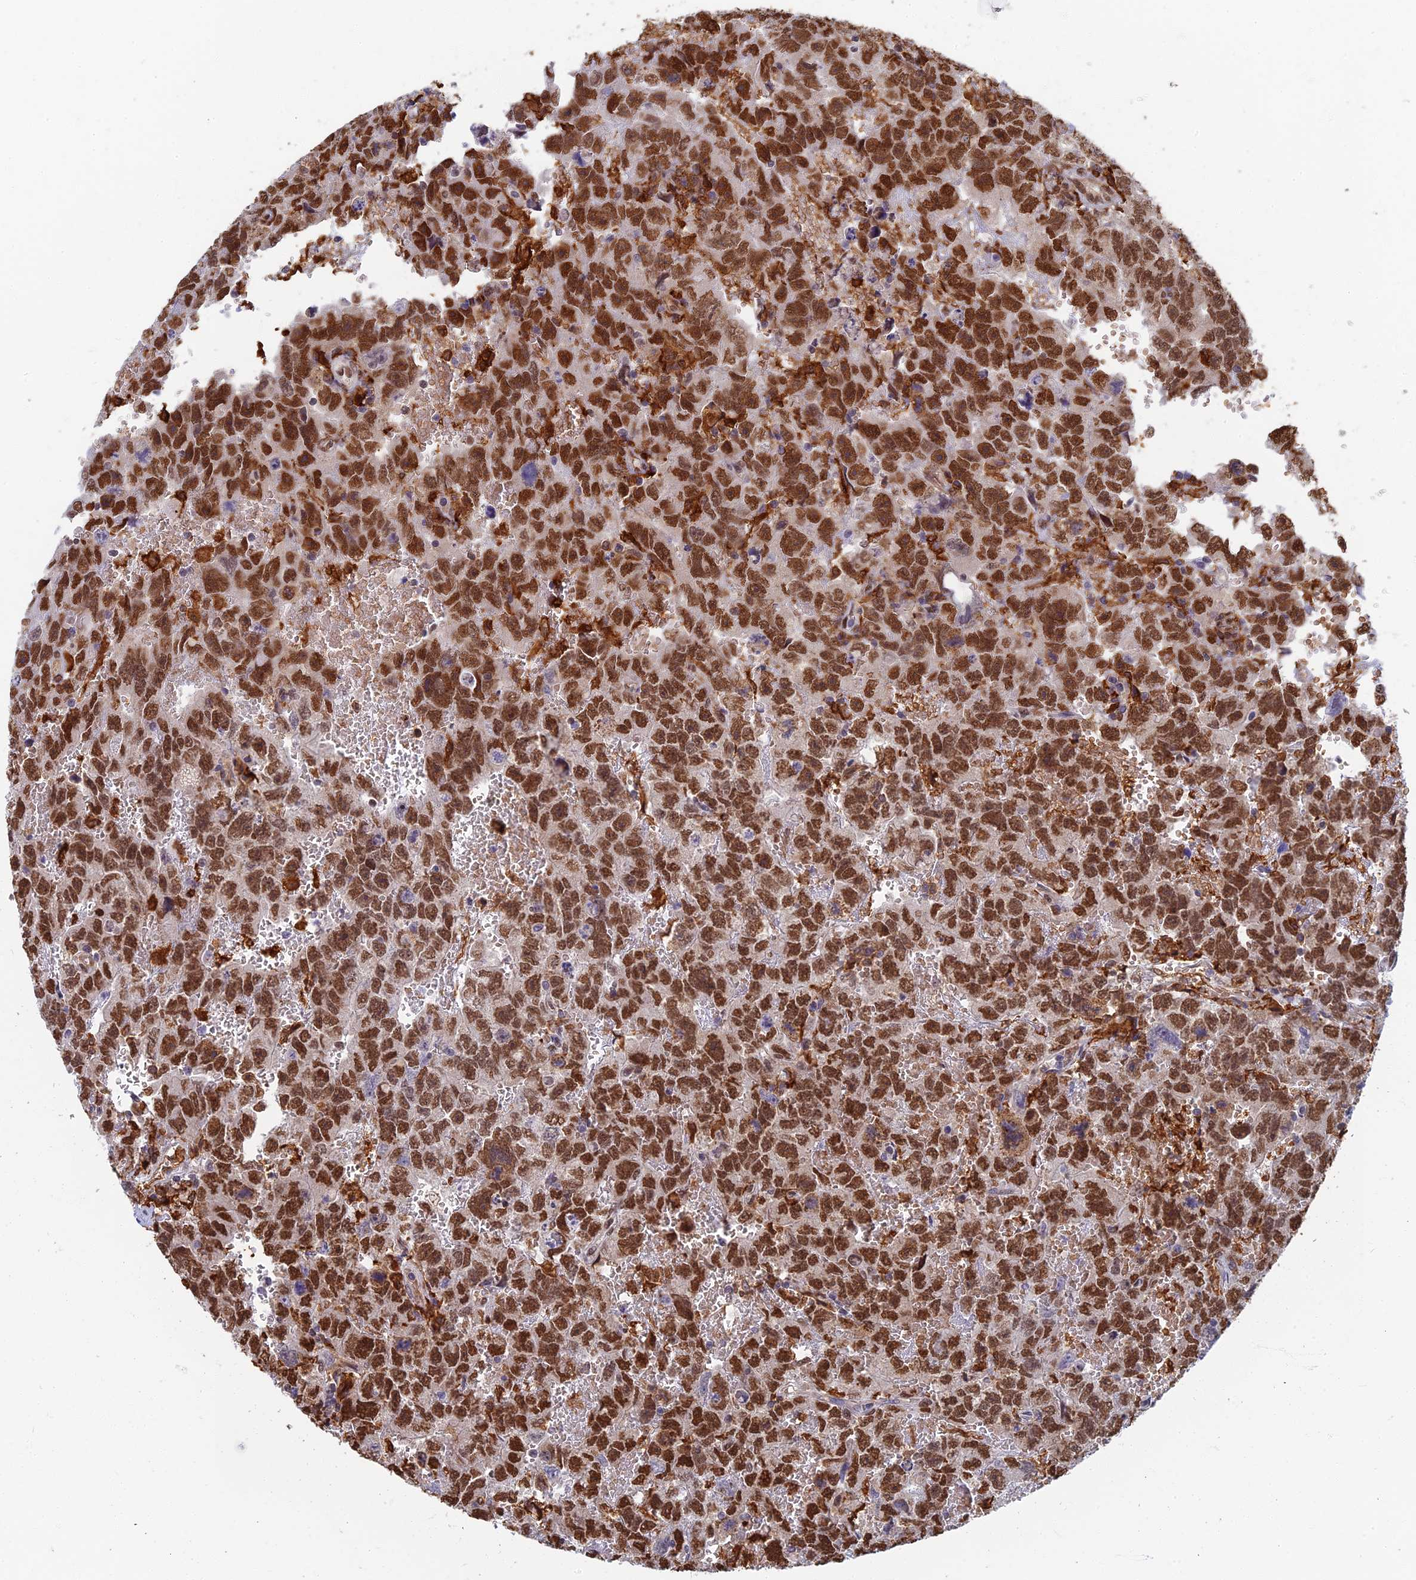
{"staining": {"intensity": "strong", "quantity": ">75%", "location": "nuclear"}, "tissue": "testis cancer", "cell_type": "Tumor cells", "image_type": "cancer", "snomed": [{"axis": "morphology", "description": "Carcinoma, Embryonal, NOS"}, {"axis": "topography", "description": "Testis"}], "caption": "This photomicrograph exhibits immunohistochemistry staining of human testis embryonal carcinoma, with high strong nuclear expression in approximately >75% of tumor cells.", "gene": "GPATCH1", "patient": {"sex": "male", "age": 45}}